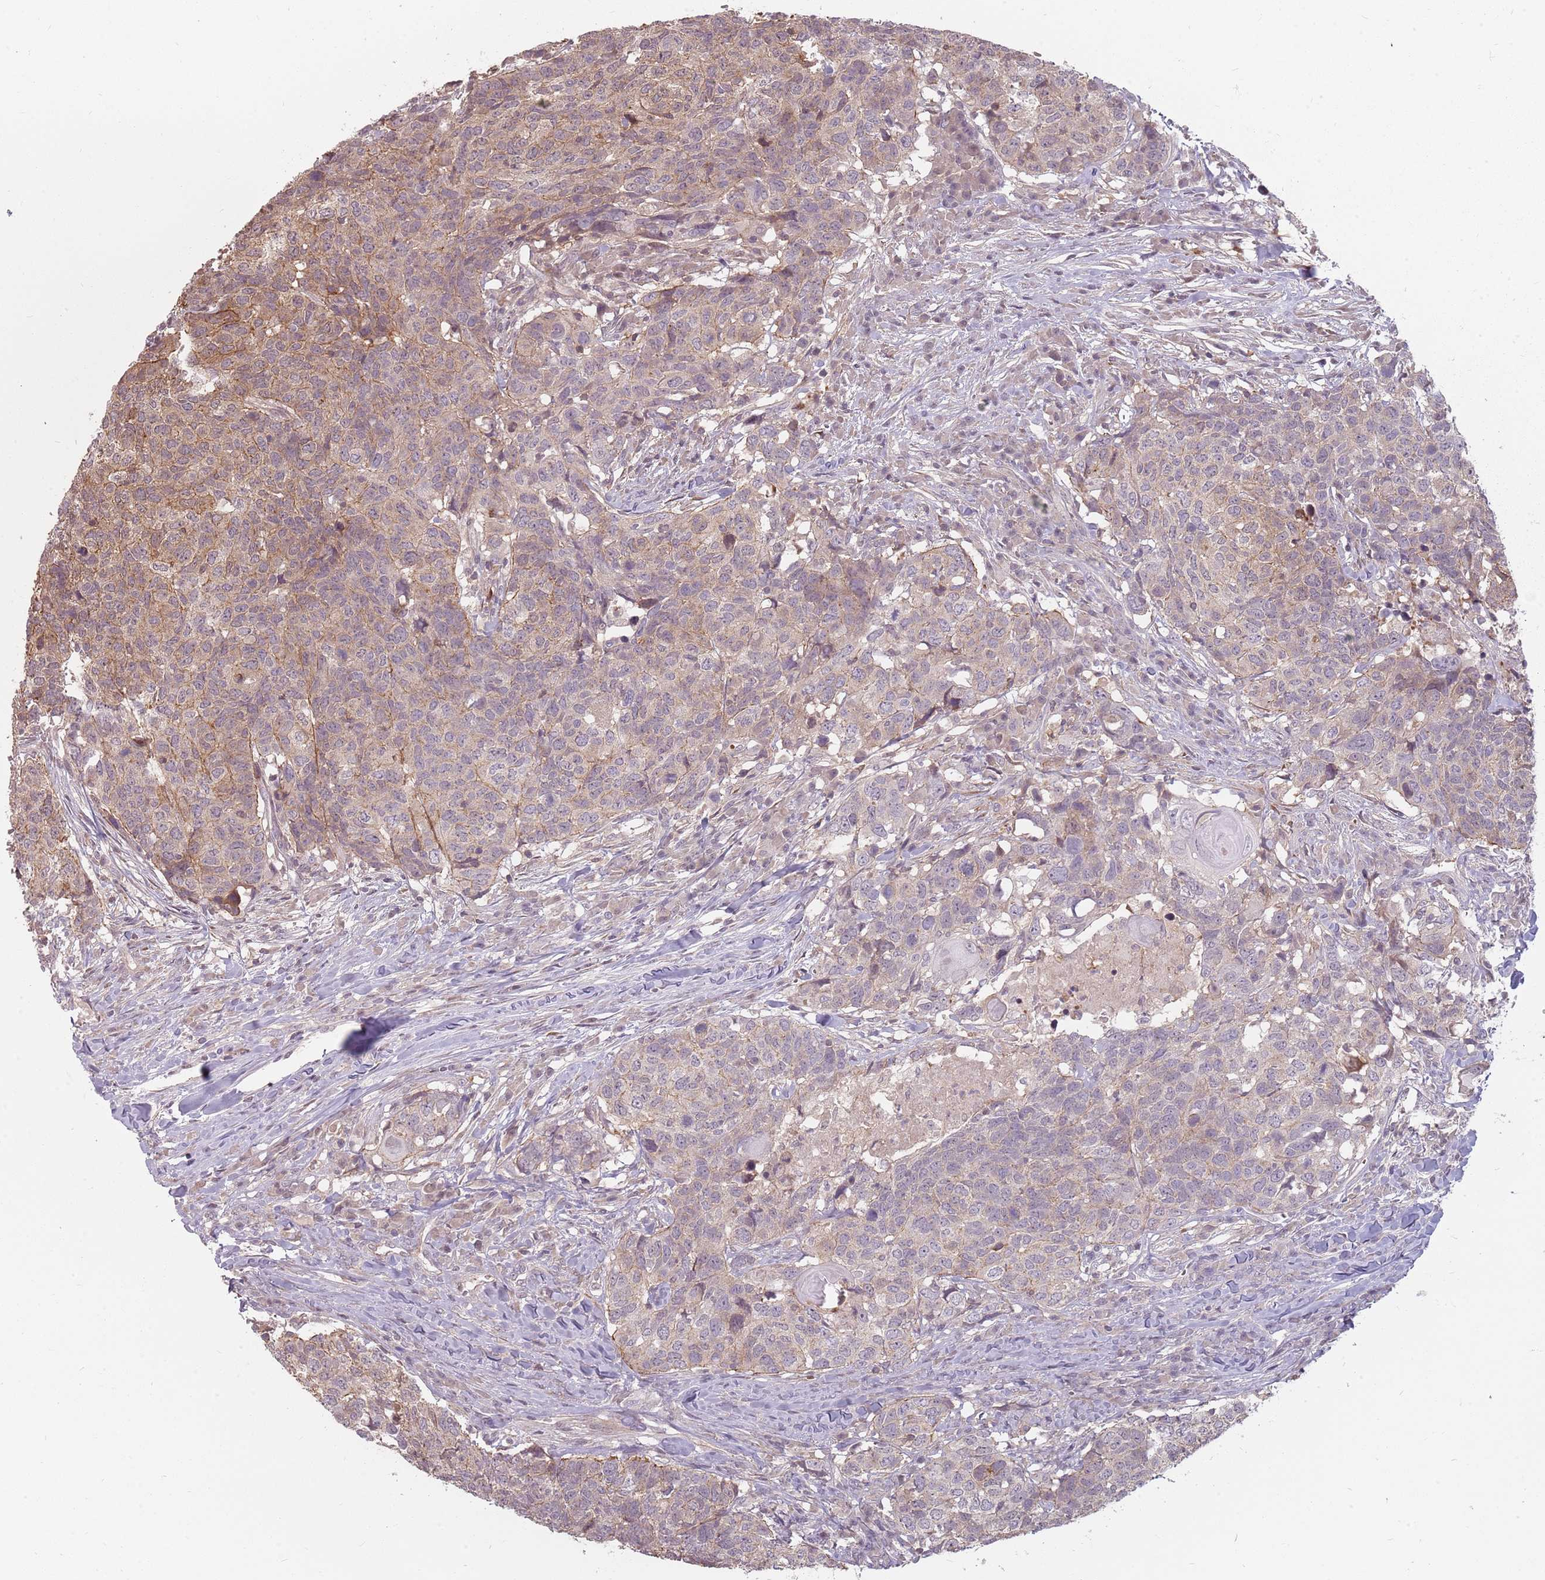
{"staining": {"intensity": "weak", "quantity": "25%-75%", "location": "cytoplasmic/membranous"}, "tissue": "head and neck cancer", "cell_type": "Tumor cells", "image_type": "cancer", "snomed": [{"axis": "morphology", "description": "Normal tissue, NOS"}, {"axis": "morphology", "description": "Squamous cell carcinoma, NOS"}, {"axis": "topography", "description": "Skeletal muscle"}, {"axis": "topography", "description": "Vascular tissue"}, {"axis": "topography", "description": "Peripheral nerve tissue"}, {"axis": "topography", "description": "Head-Neck"}], "caption": "Brown immunohistochemical staining in human head and neck cancer demonstrates weak cytoplasmic/membranous staining in about 25%-75% of tumor cells.", "gene": "PPP1R14C", "patient": {"sex": "male", "age": 66}}